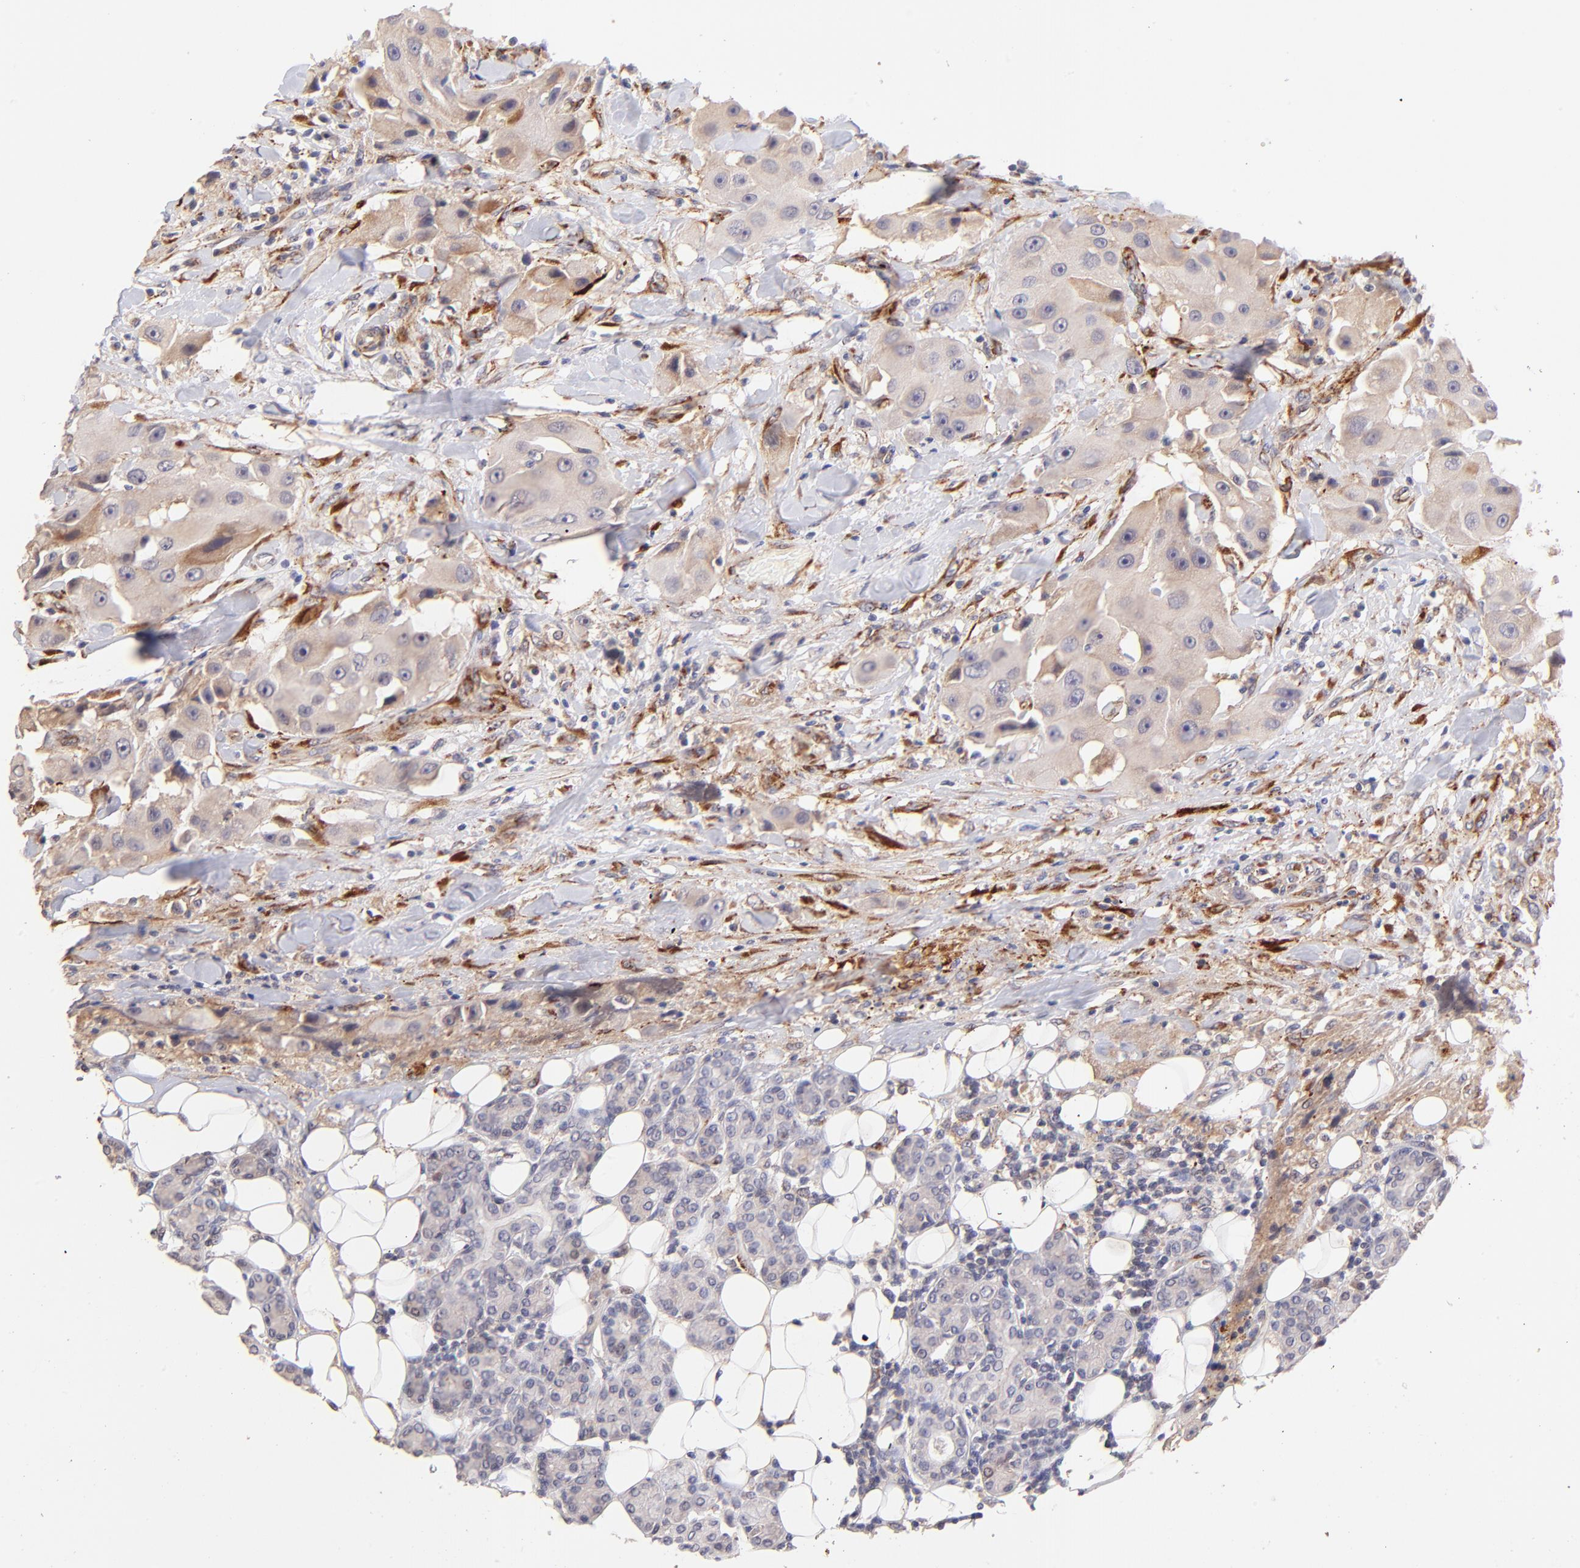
{"staining": {"intensity": "weak", "quantity": "25%-75%", "location": "cytoplasmic/membranous"}, "tissue": "head and neck cancer", "cell_type": "Tumor cells", "image_type": "cancer", "snomed": [{"axis": "morphology", "description": "Normal tissue, NOS"}, {"axis": "morphology", "description": "Adenocarcinoma, NOS"}, {"axis": "topography", "description": "Salivary gland"}, {"axis": "topography", "description": "Head-Neck"}], "caption": "This histopathology image displays head and neck cancer (adenocarcinoma) stained with immunohistochemistry to label a protein in brown. The cytoplasmic/membranous of tumor cells show weak positivity for the protein. Nuclei are counter-stained blue.", "gene": "SPARC", "patient": {"sex": "male", "age": 80}}